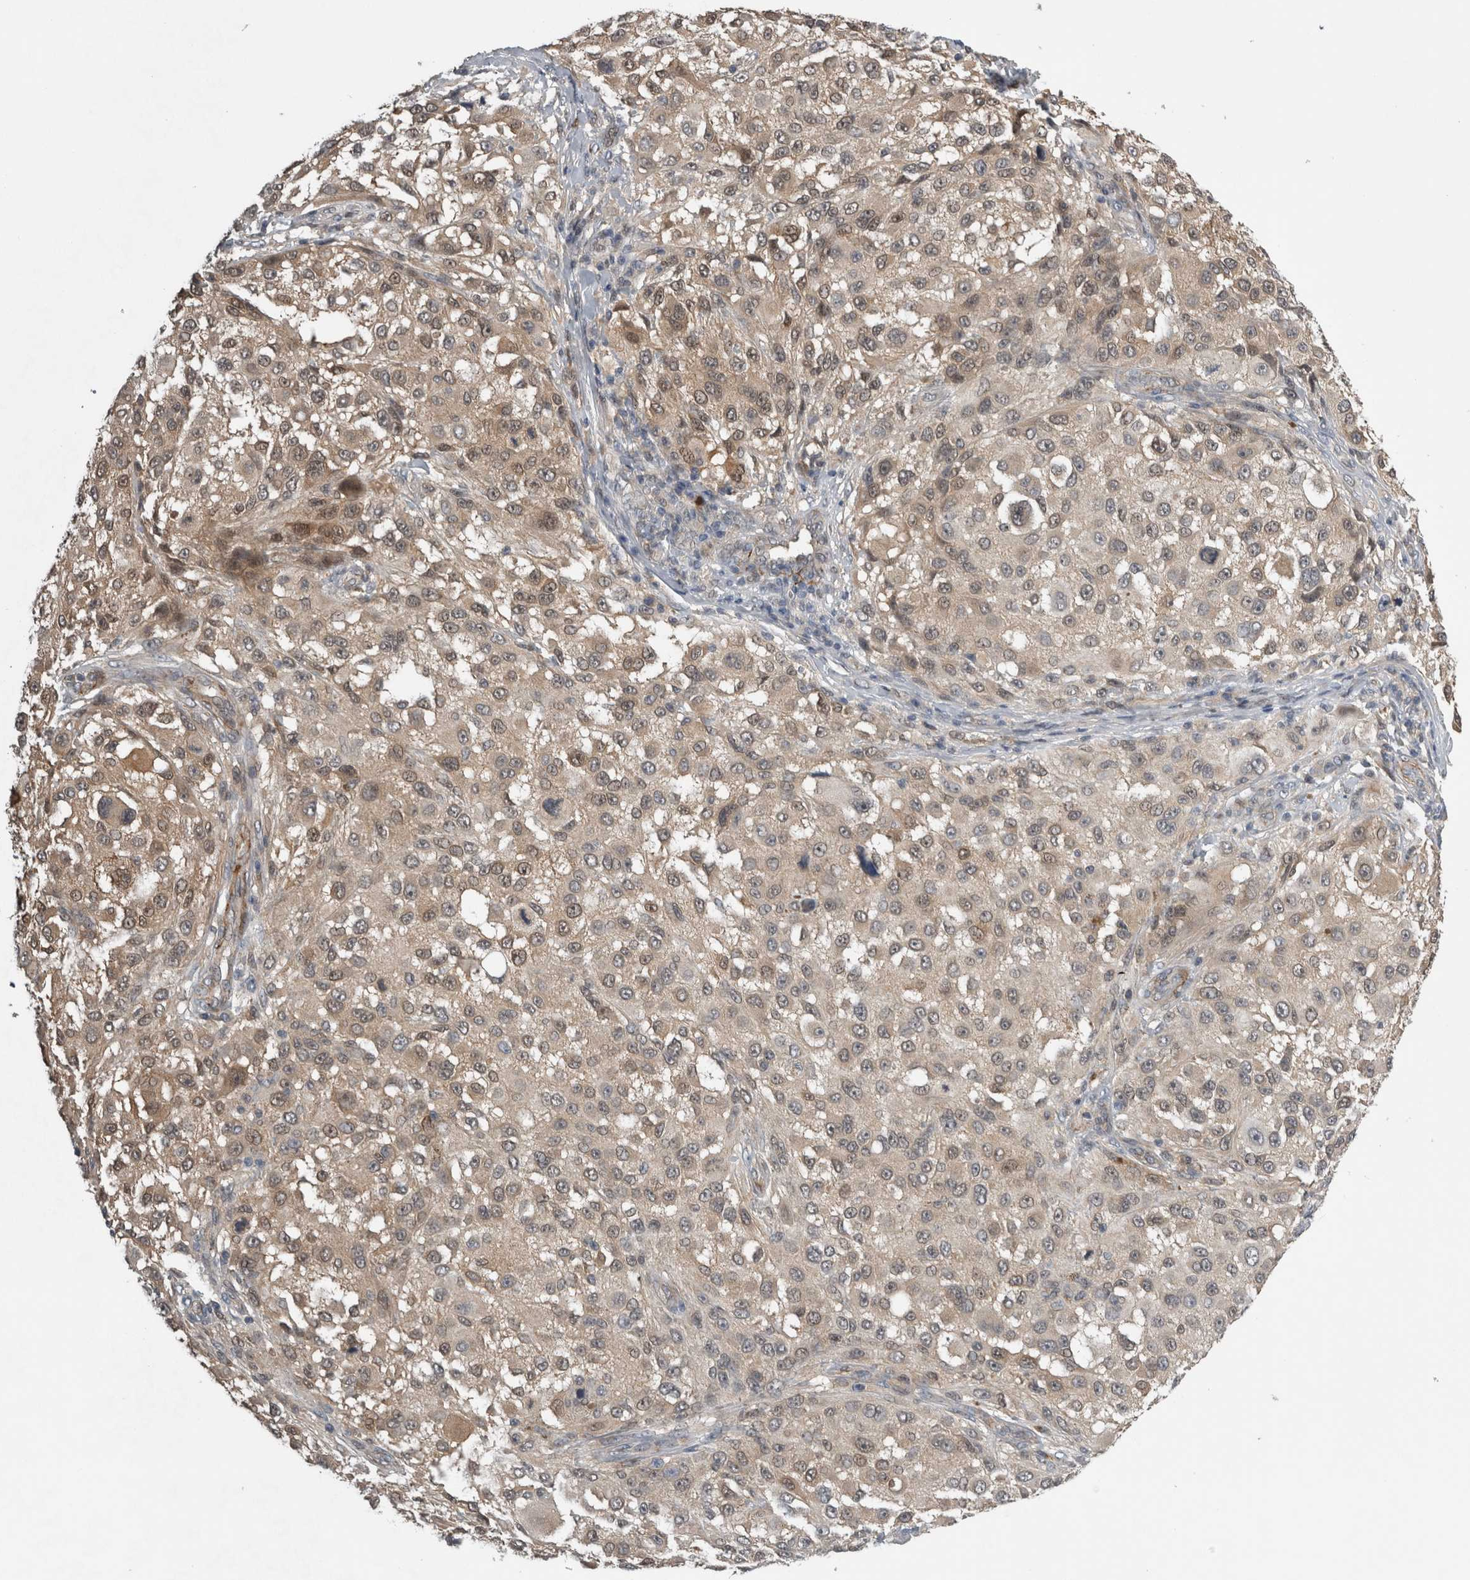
{"staining": {"intensity": "weak", "quantity": "<25%", "location": "nuclear"}, "tissue": "melanoma", "cell_type": "Tumor cells", "image_type": "cancer", "snomed": [{"axis": "morphology", "description": "Necrosis, NOS"}, {"axis": "morphology", "description": "Malignant melanoma, NOS"}, {"axis": "topography", "description": "Skin"}], "caption": "The image exhibits no staining of tumor cells in malignant melanoma.", "gene": "NAPRT", "patient": {"sex": "female", "age": 87}}